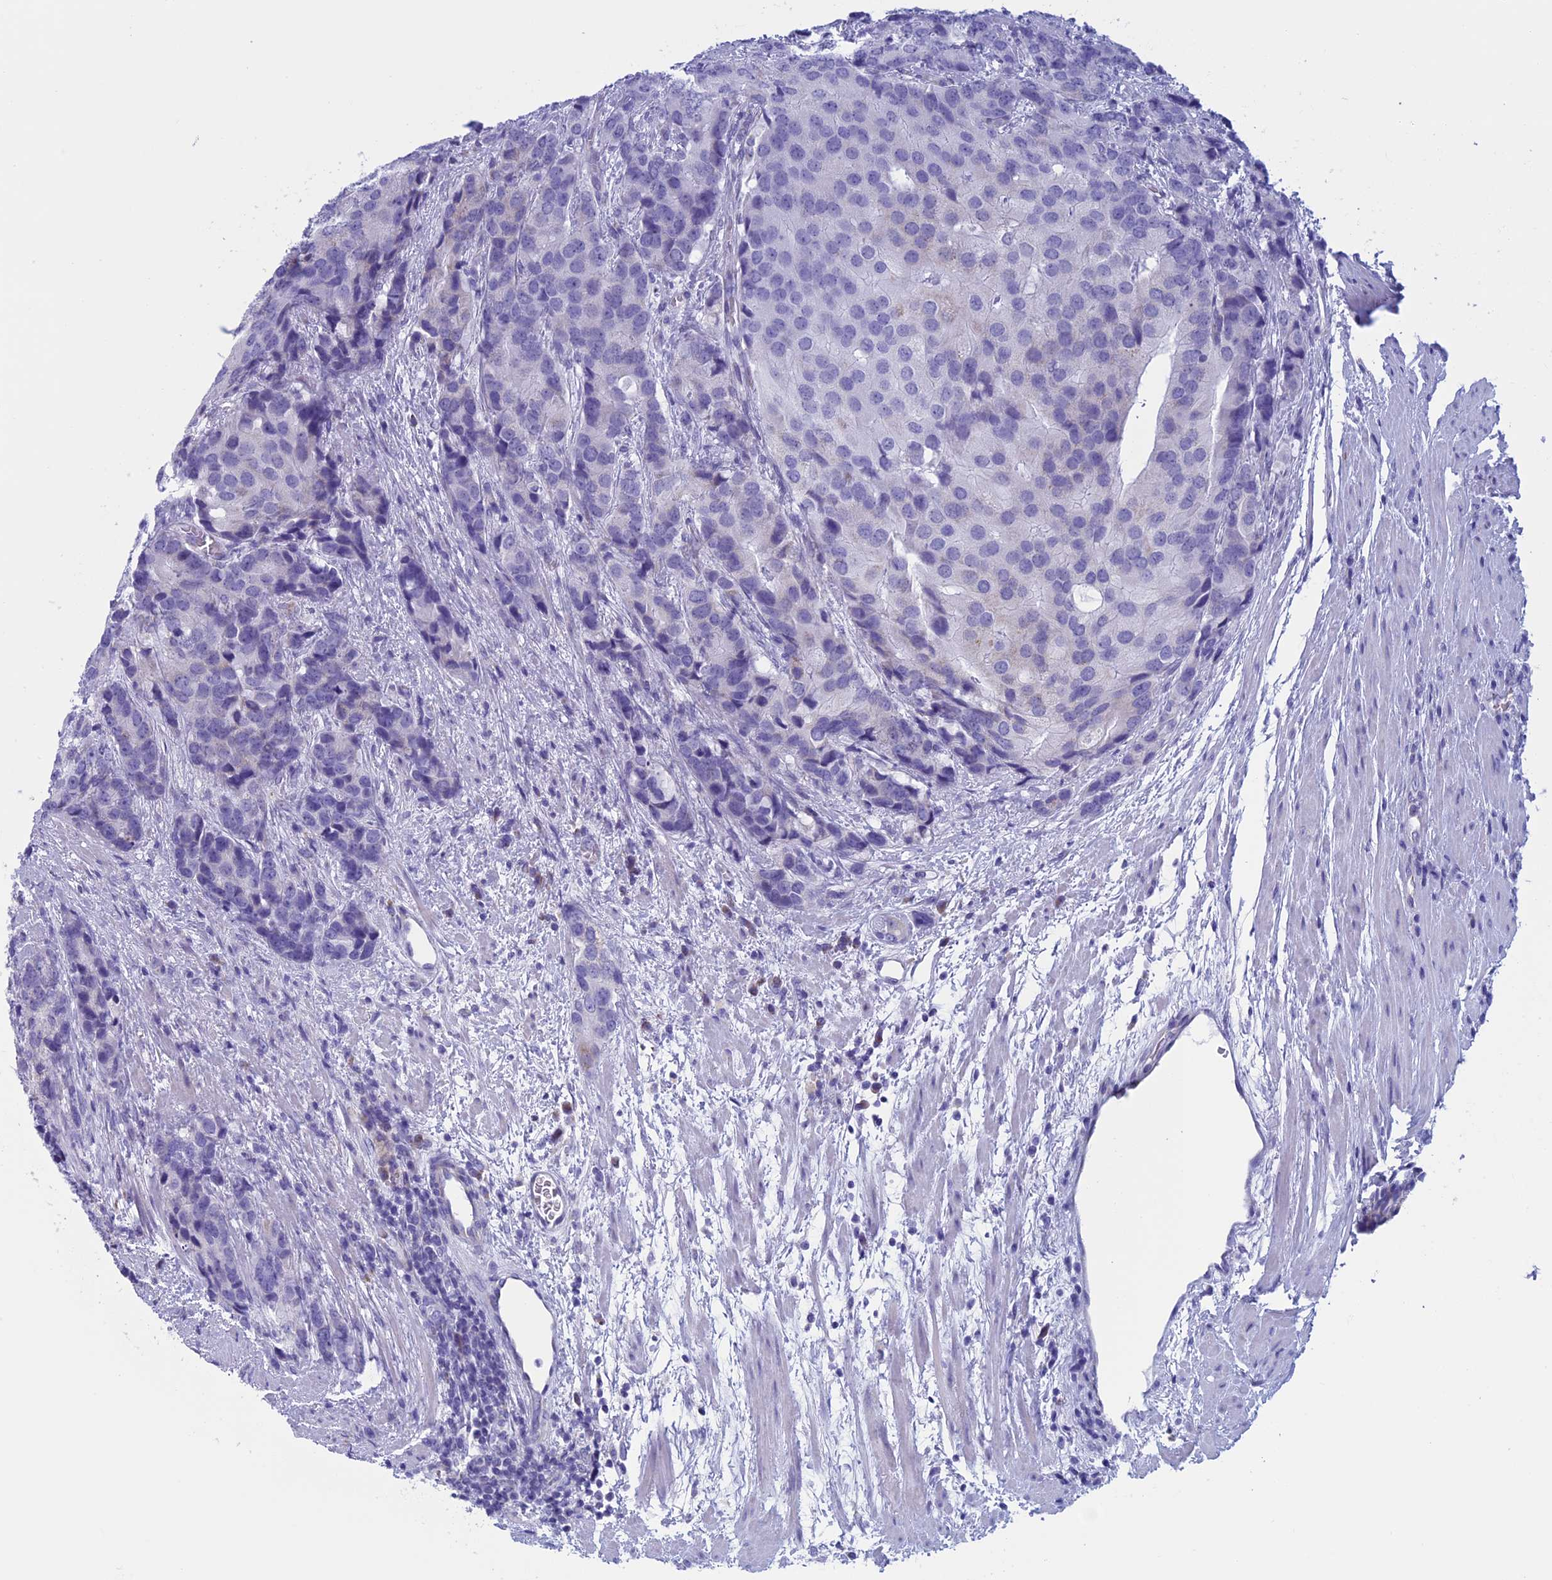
{"staining": {"intensity": "negative", "quantity": "none", "location": "none"}, "tissue": "prostate cancer", "cell_type": "Tumor cells", "image_type": "cancer", "snomed": [{"axis": "morphology", "description": "Adenocarcinoma, High grade"}, {"axis": "topography", "description": "Prostate"}], "caption": "Immunohistochemistry of human prostate cancer (high-grade adenocarcinoma) shows no expression in tumor cells.", "gene": "NDUFB9", "patient": {"sex": "male", "age": 62}}